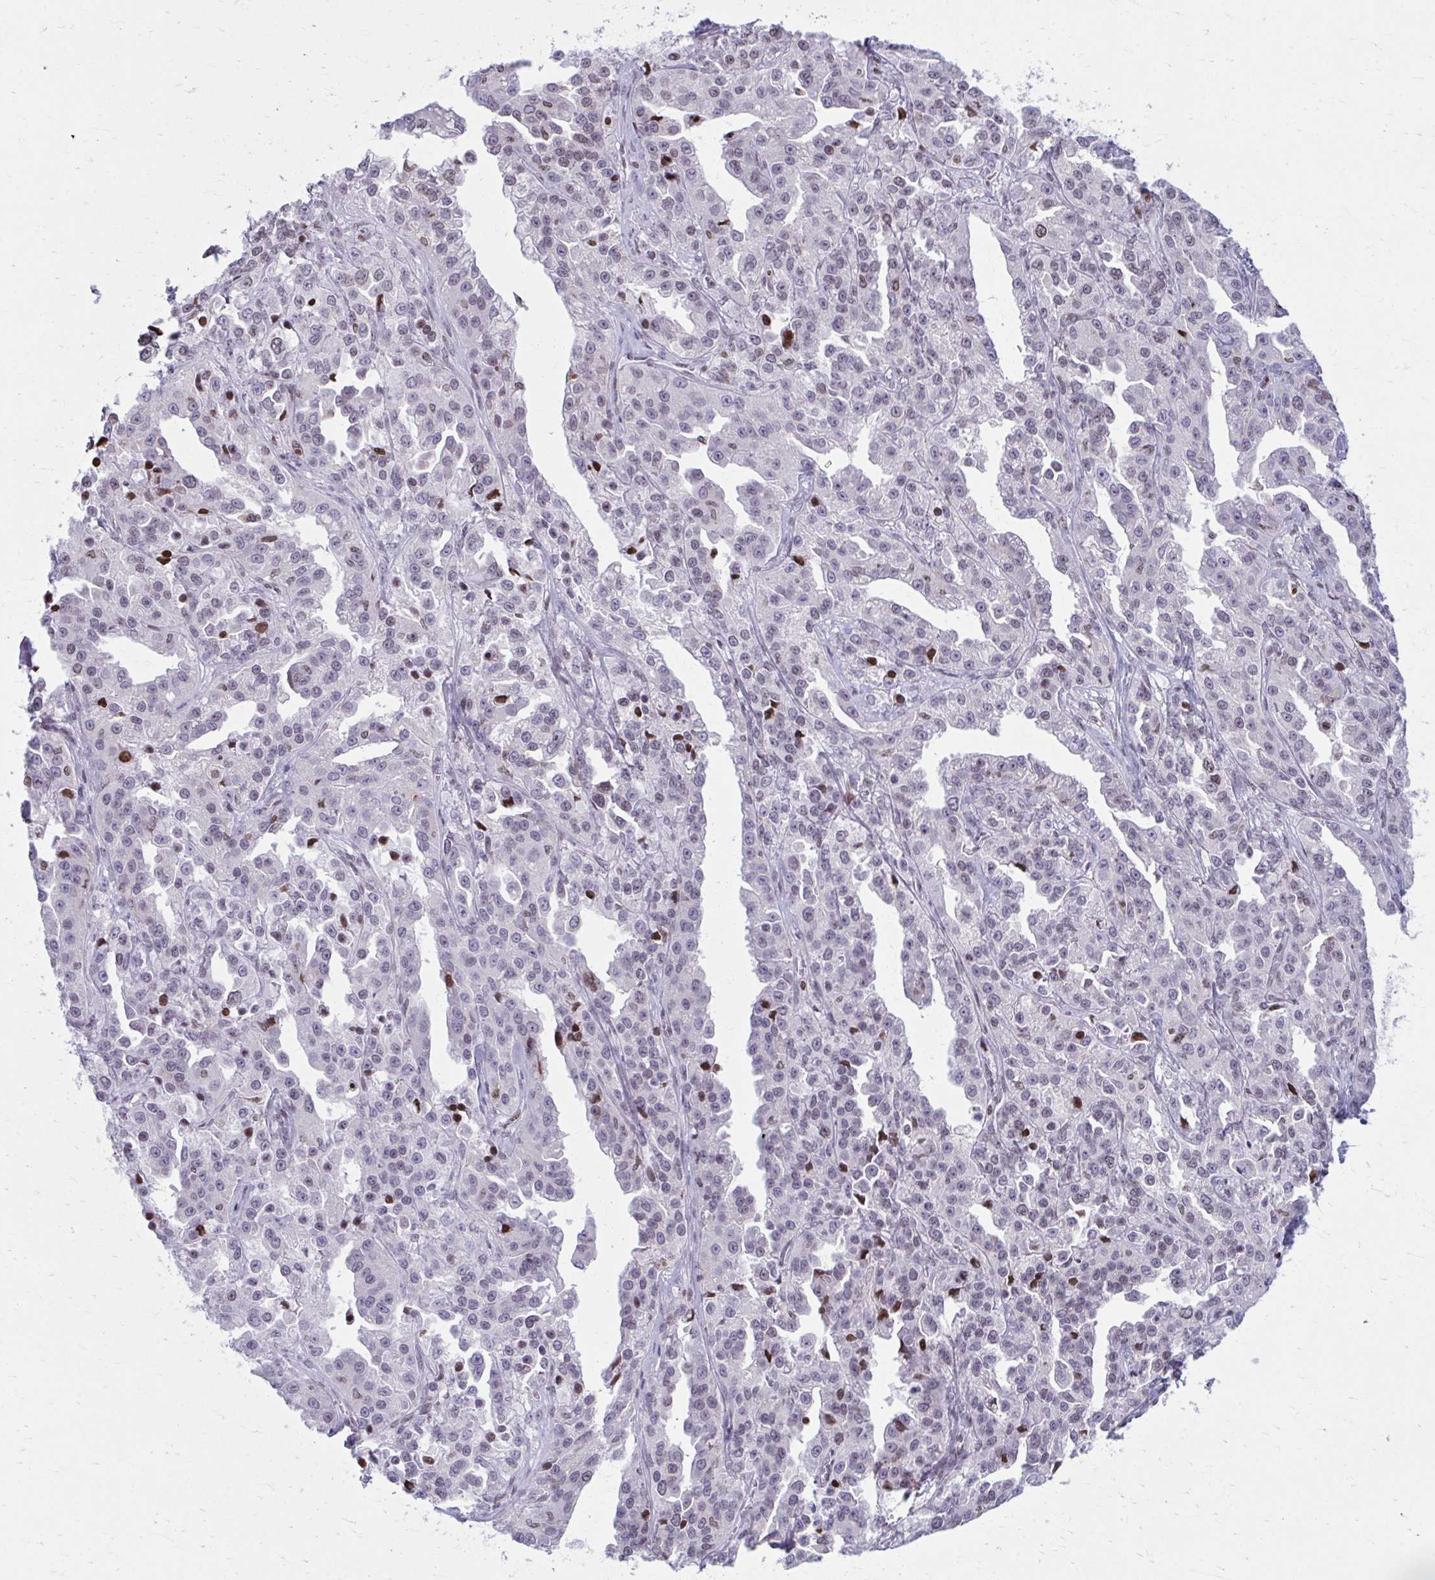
{"staining": {"intensity": "negative", "quantity": "none", "location": "none"}, "tissue": "ovarian cancer", "cell_type": "Tumor cells", "image_type": "cancer", "snomed": [{"axis": "morphology", "description": "Cystadenocarcinoma, serous, NOS"}, {"axis": "topography", "description": "Ovary"}], "caption": "Tumor cells show no significant staining in ovarian cancer (serous cystadenocarcinoma). The staining was performed using DAB (3,3'-diaminobenzidine) to visualize the protein expression in brown, while the nuclei were stained in blue with hematoxylin (Magnification: 20x).", "gene": "AP5M1", "patient": {"sex": "female", "age": 75}}